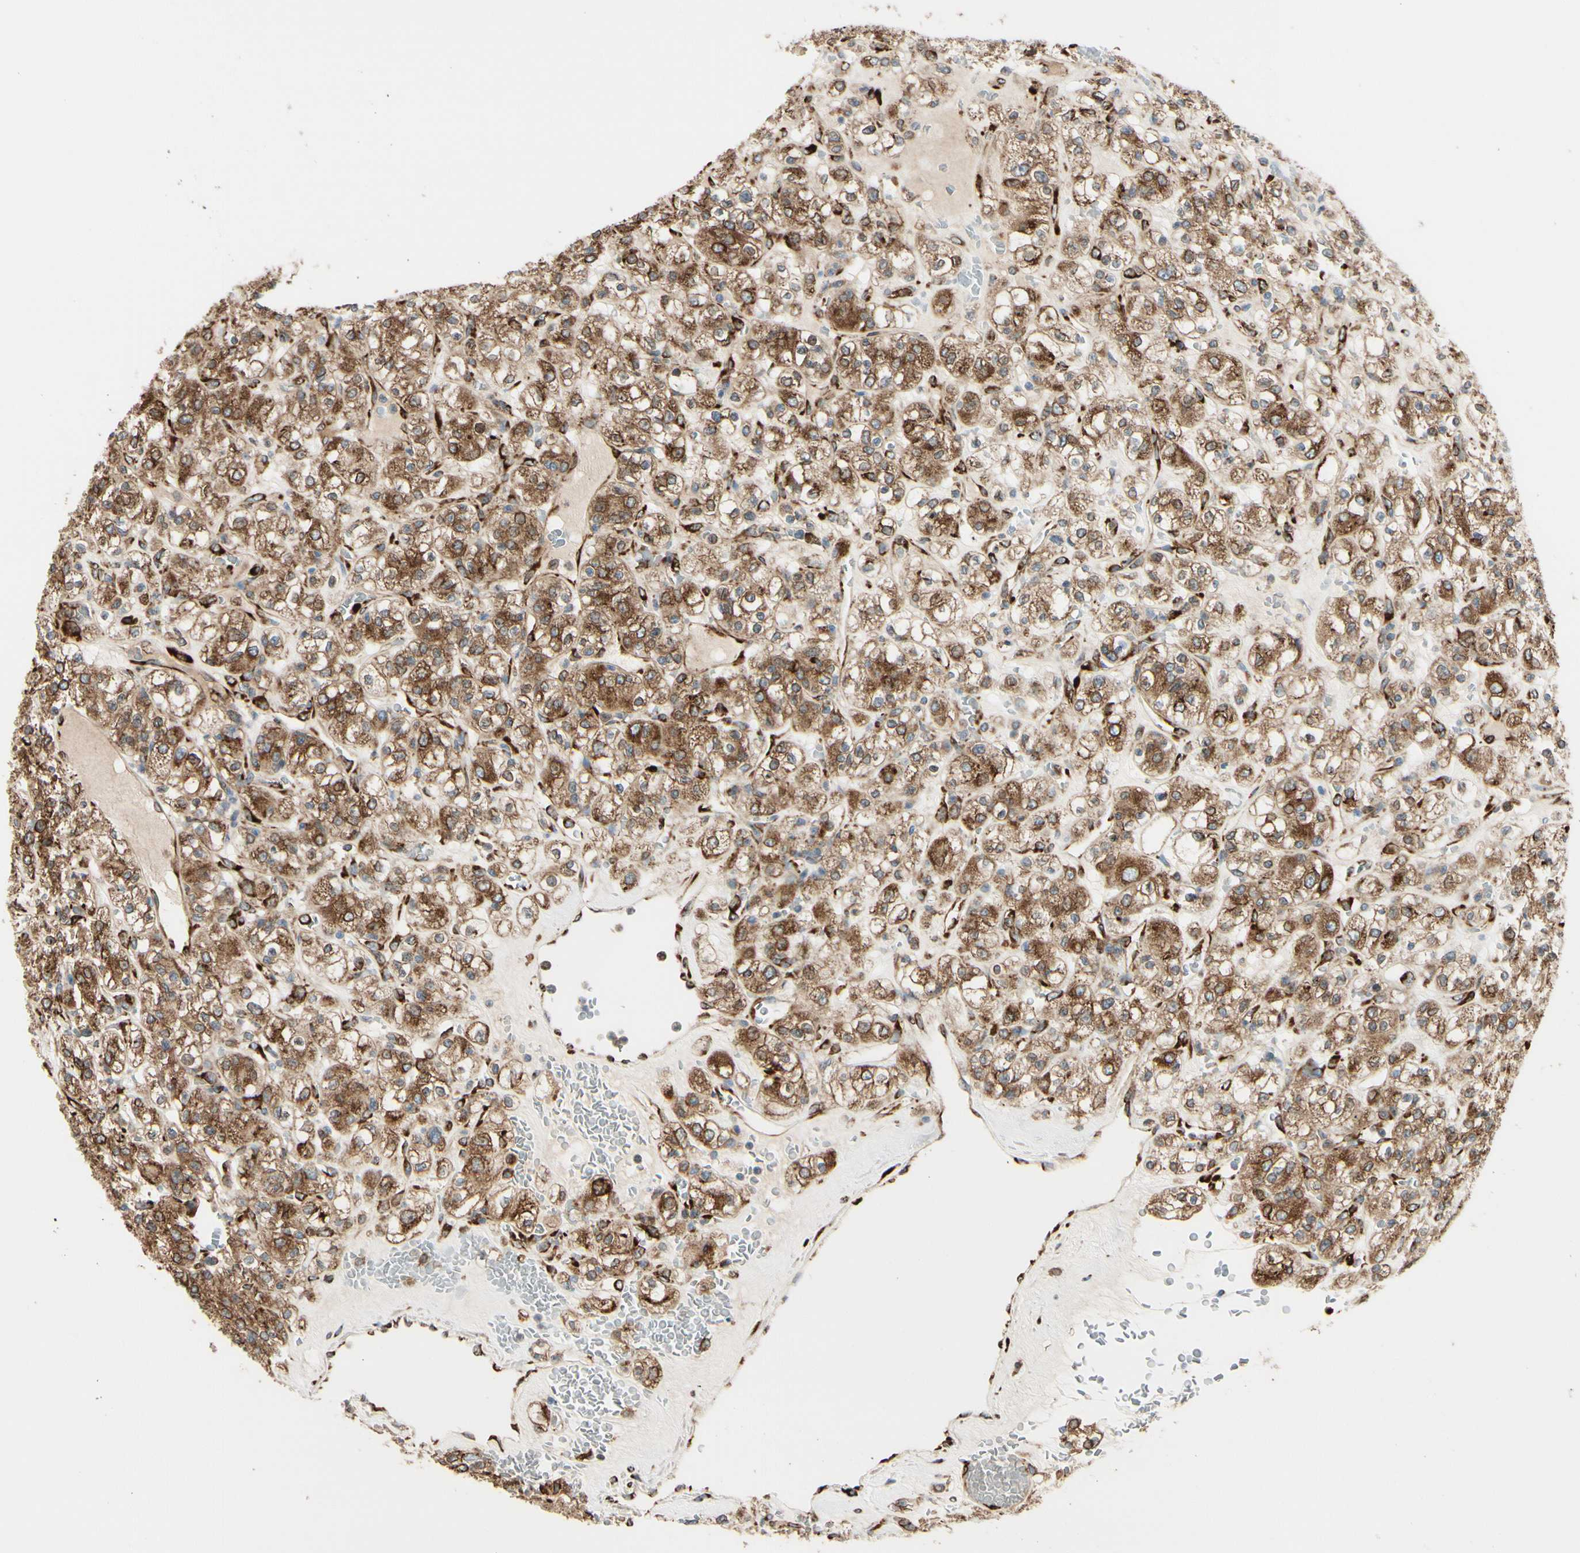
{"staining": {"intensity": "strong", "quantity": ">75%", "location": "cytoplasmic/membranous"}, "tissue": "renal cancer", "cell_type": "Tumor cells", "image_type": "cancer", "snomed": [{"axis": "morphology", "description": "Normal tissue, NOS"}, {"axis": "morphology", "description": "Adenocarcinoma, NOS"}, {"axis": "topography", "description": "Kidney"}], "caption": "Protein analysis of renal adenocarcinoma tissue exhibits strong cytoplasmic/membranous expression in approximately >75% of tumor cells.", "gene": "RRBP1", "patient": {"sex": "female", "age": 72}}